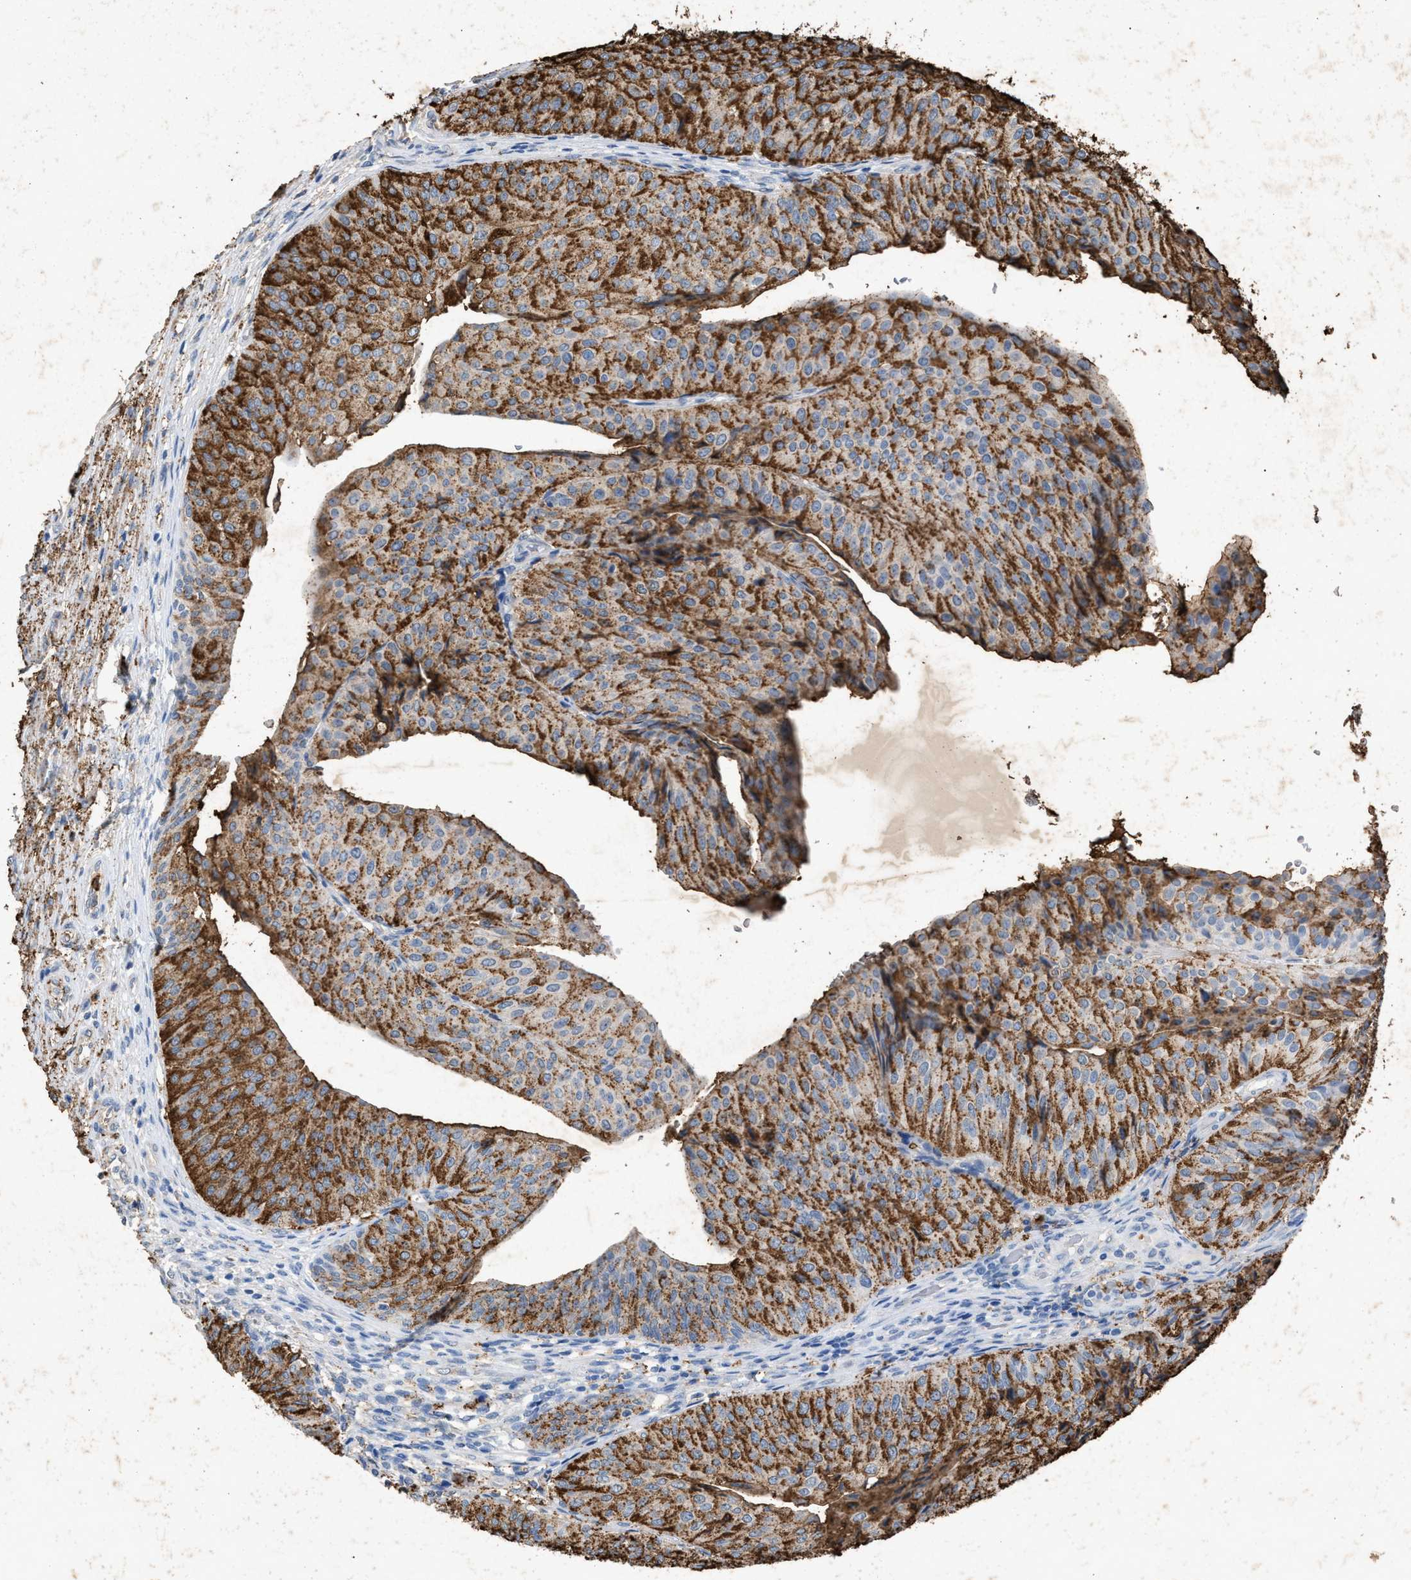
{"staining": {"intensity": "moderate", "quantity": ">75%", "location": "cytoplasmic/membranous"}, "tissue": "urothelial cancer", "cell_type": "Tumor cells", "image_type": "cancer", "snomed": [{"axis": "morphology", "description": "Urothelial carcinoma, Low grade"}, {"axis": "topography", "description": "Urinary bladder"}], "caption": "This is a micrograph of immunohistochemistry (IHC) staining of urothelial carcinoma (low-grade), which shows moderate expression in the cytoplasmic/membranous of tumor cells.", "gene": "LTB4R2", "patient": {"sex": "male", "age": 67}}